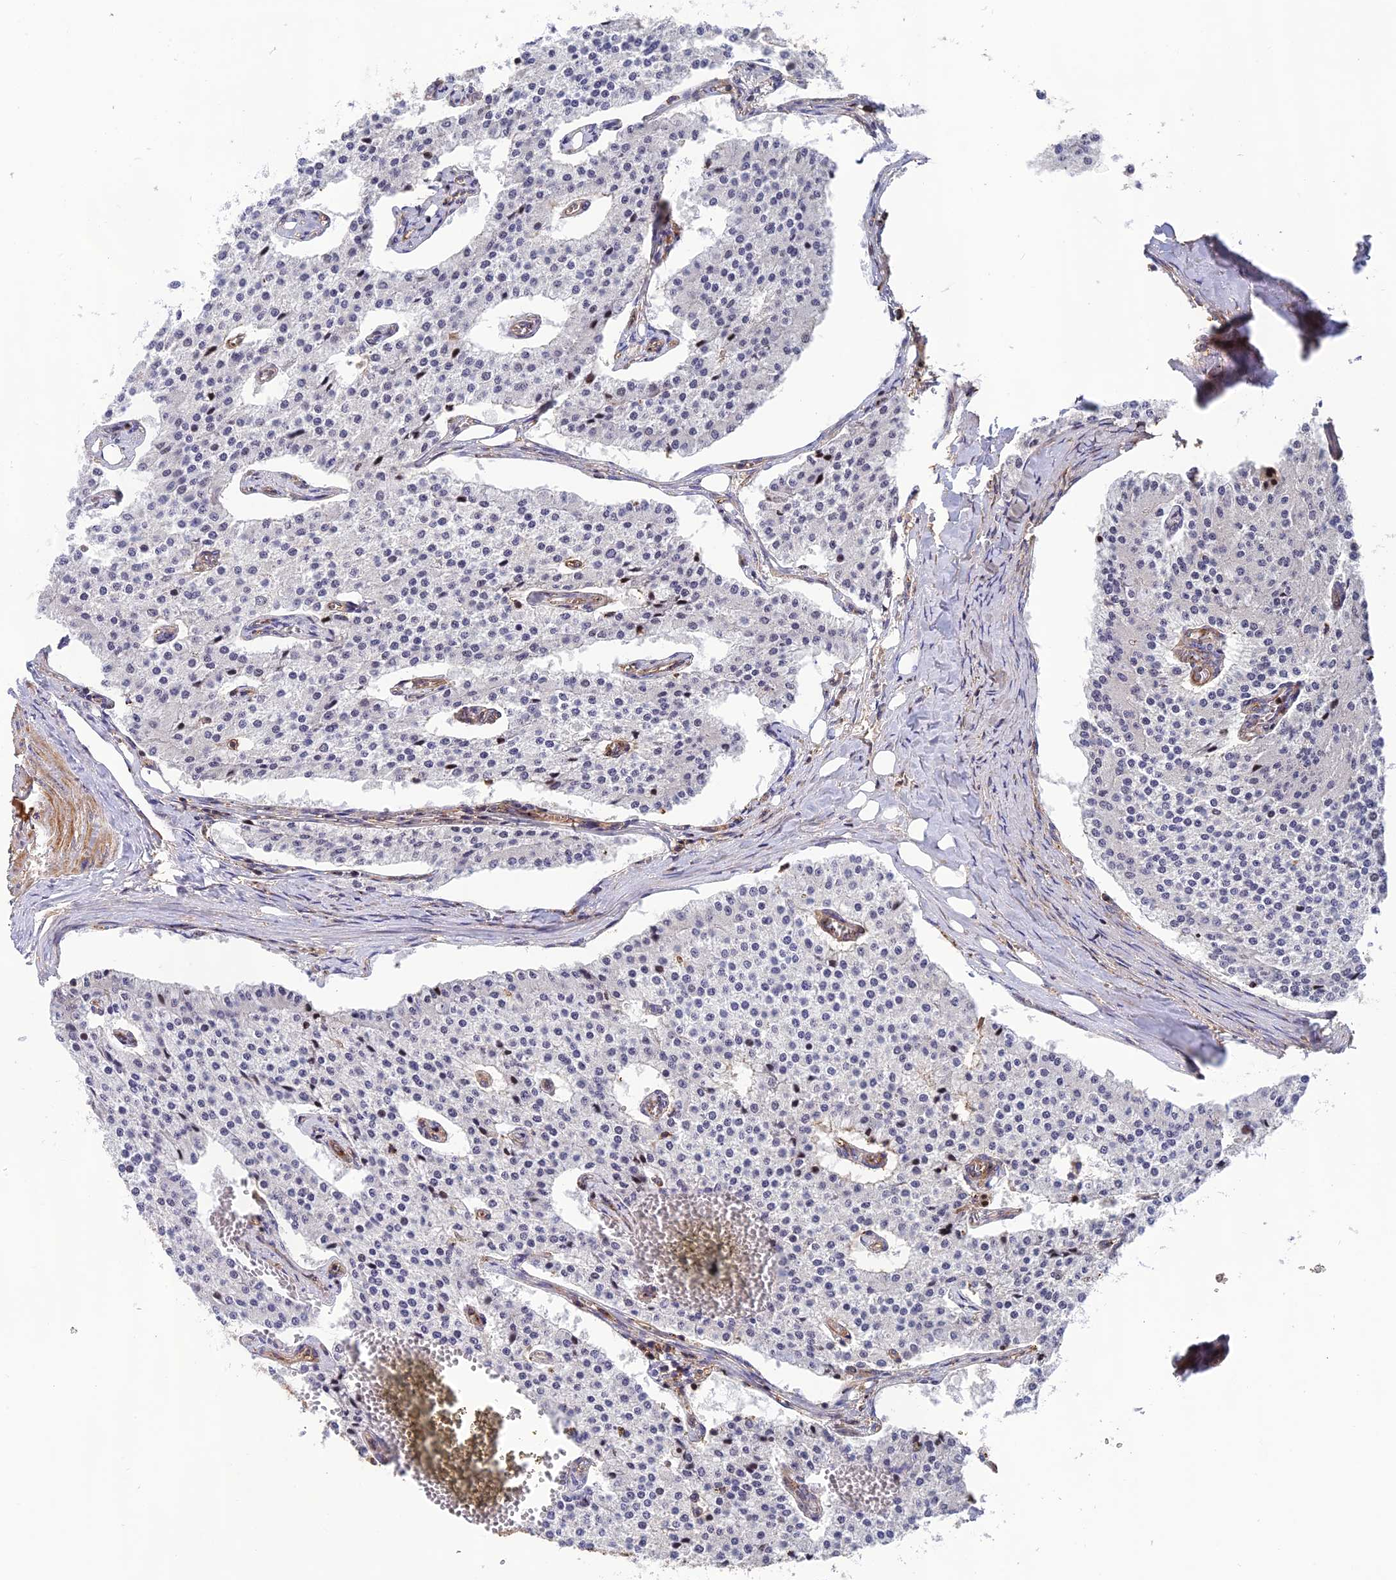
{"staining": {"intensity": "negative", "quantity": "none", "location": "none"}, "tissue": "carcinoid", "cell_type": "Tumor cells", "image_type": "cancer", "snomed": [{"axis": "morphology", "description": "Carcinoid, malignant, NOS"}, {"axis": "topography", "description": "Colon"}], "caption": "This image is of carcinoid stained with immunohistochemistry to label a protein in brown with the nuclei are counter-stained blue. There is no positivity in tumor cells.", "gene": "OSBPL1A", "patient": {"sex": "female", "age": 52}}